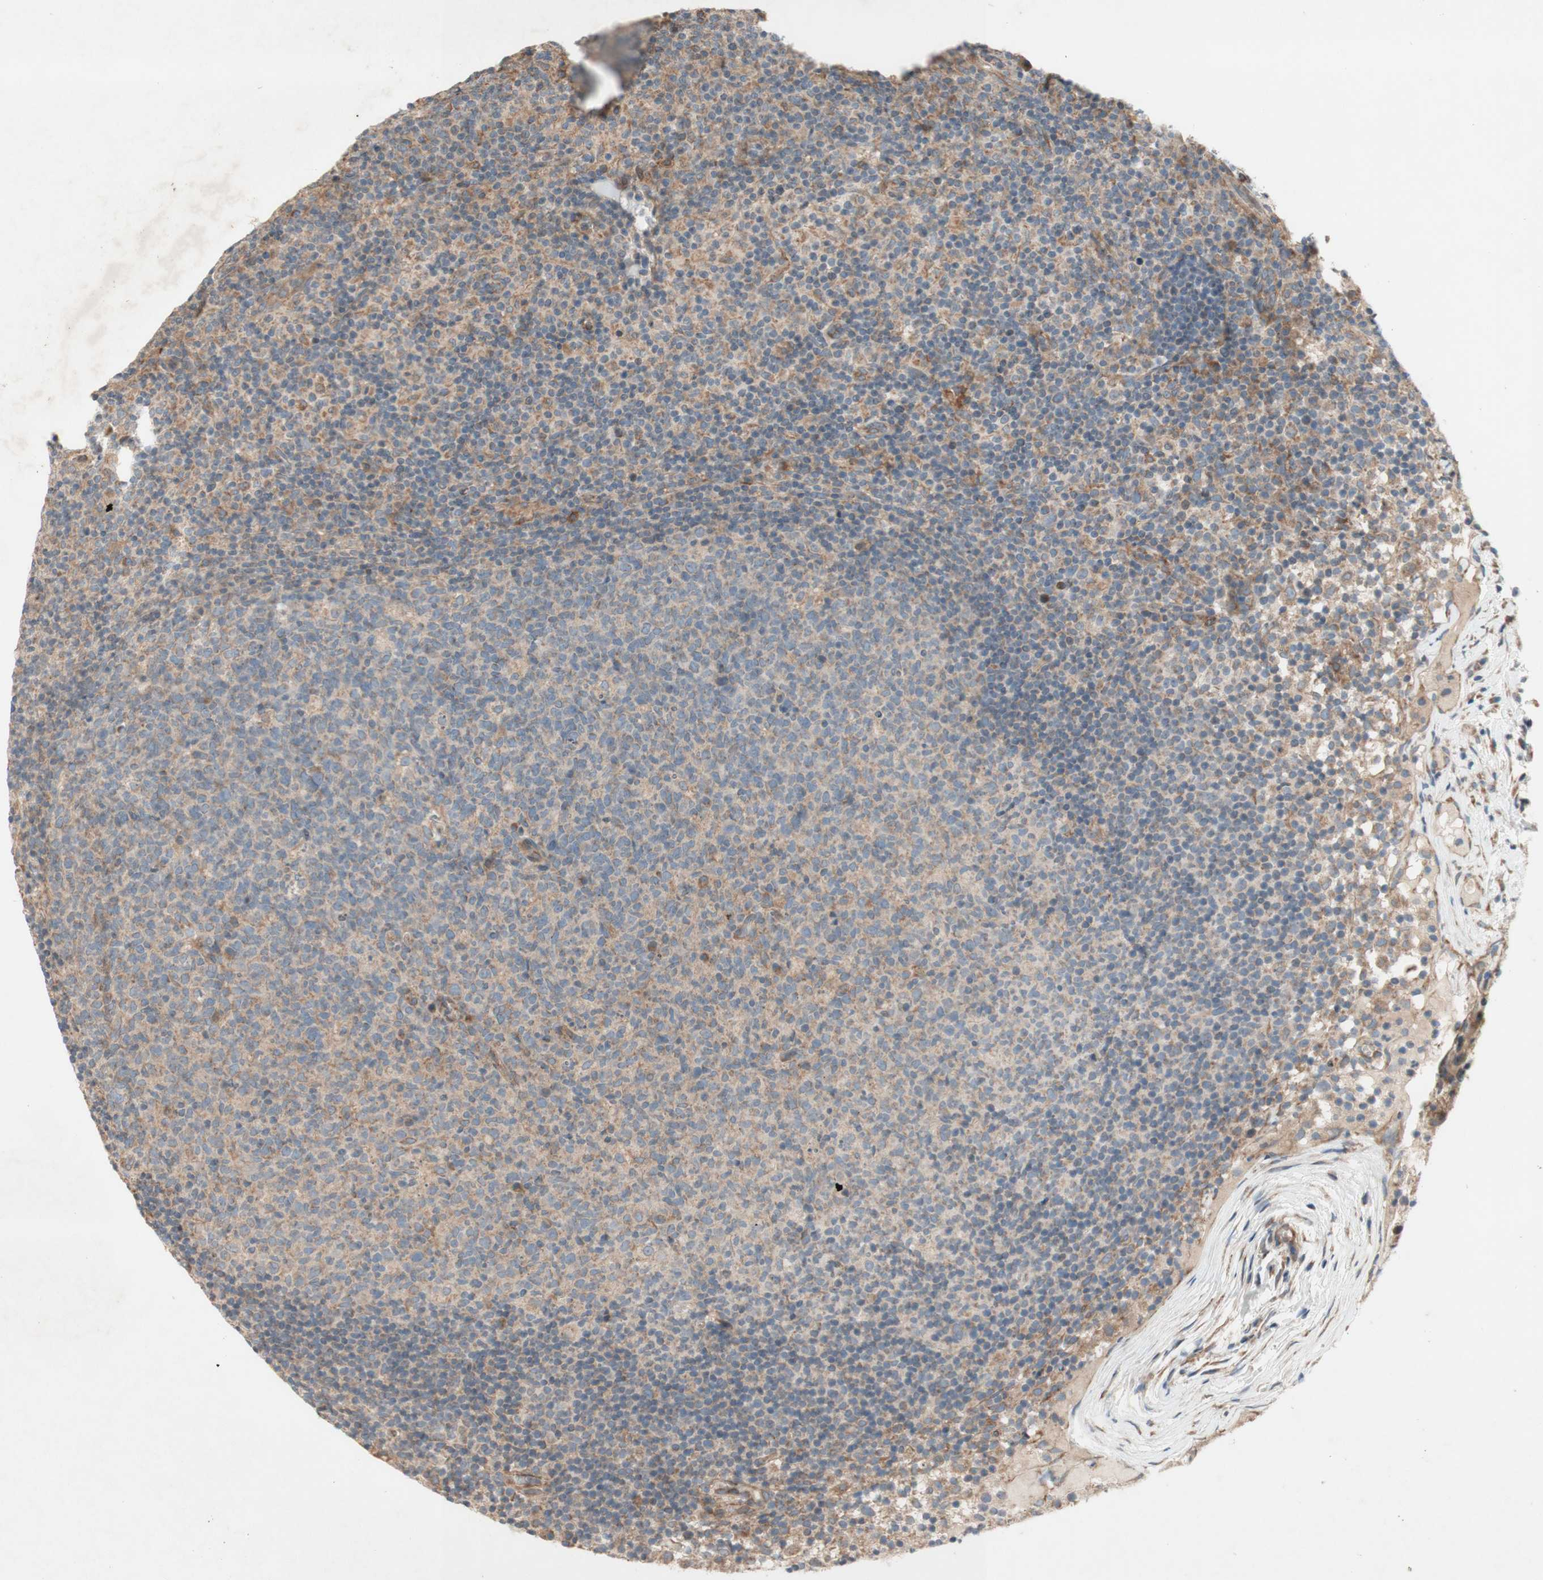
{"staining": {"intensity": "weak", "quantity": ">75%", "location": "cytoplasmic/membranous"}, "tissue": "lymph node", "cell_type": "Germinal center cells", "image_type": "normal", "snomed": [{"axis": "morphology", "description": "Normal tissue, NOS"}, {"axis": "morphology", "description": "Inflammation, NOS"}, {"axis": "topography", "description": "Lymph node"}], "caption": "An image of human lymph node stained for a protein exhibits weak cytoplasmic/membranous brown staining in germinal center cells. (Stains: DAB in brown, nuclei in blue, Microscopy: brightfield microscopy at high magnification).", "gene": "SOCS2", "patient": {"sex": "male", "age": 55}}